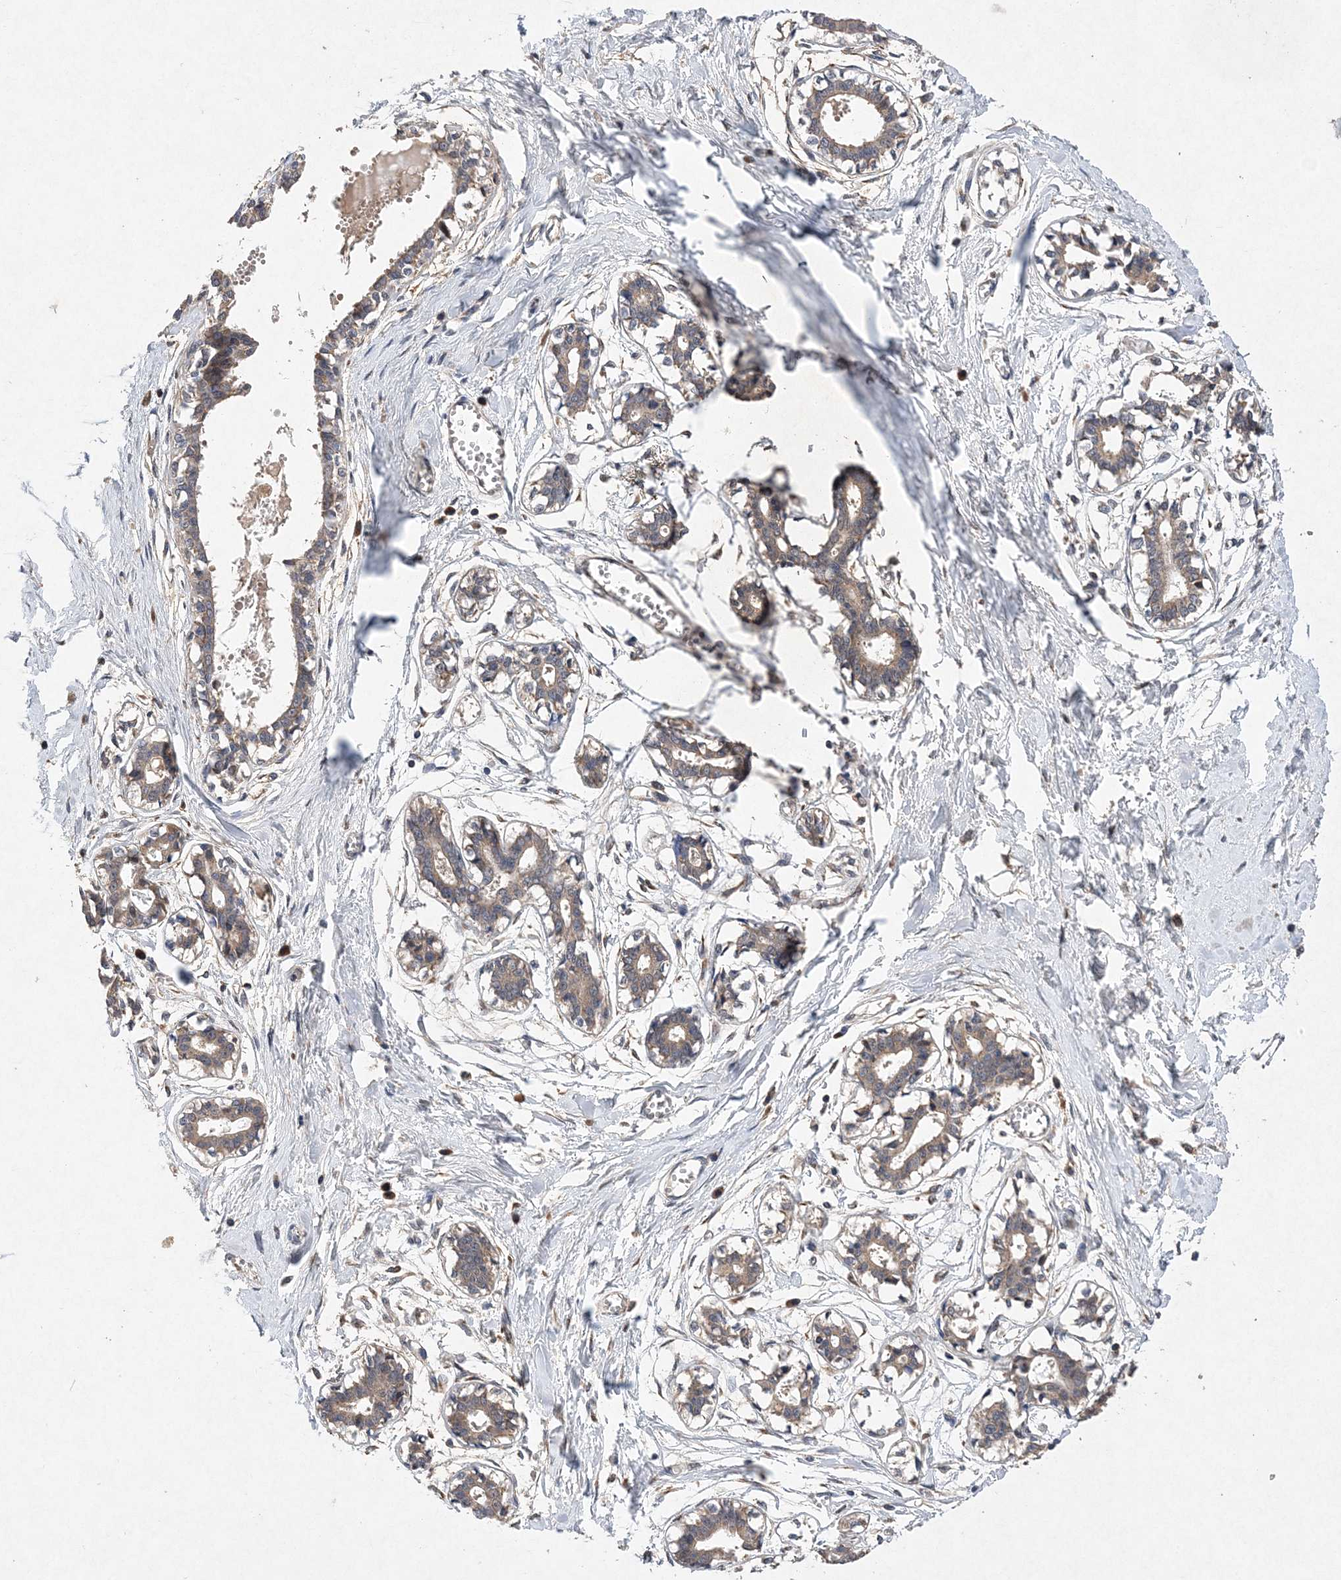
{"staining": {"intensity": "negative", "quantity": "none", "location": "none"}, "tissue": "breast", "cell_type": "Adipocytes", "image_type": "normal", "snomed": [{"axis": "morphology", "description": "Normal tissue, NOS"}, {"axis": "topography", "description": "Breast"}], "caption": "The histopathology image shows no significant expression in adipocytes of breast. (DAB immunohistochemistry (IHC), high magnification).", "gene": "PROSER1", "patient": {"sex": "female", "age": 27}}